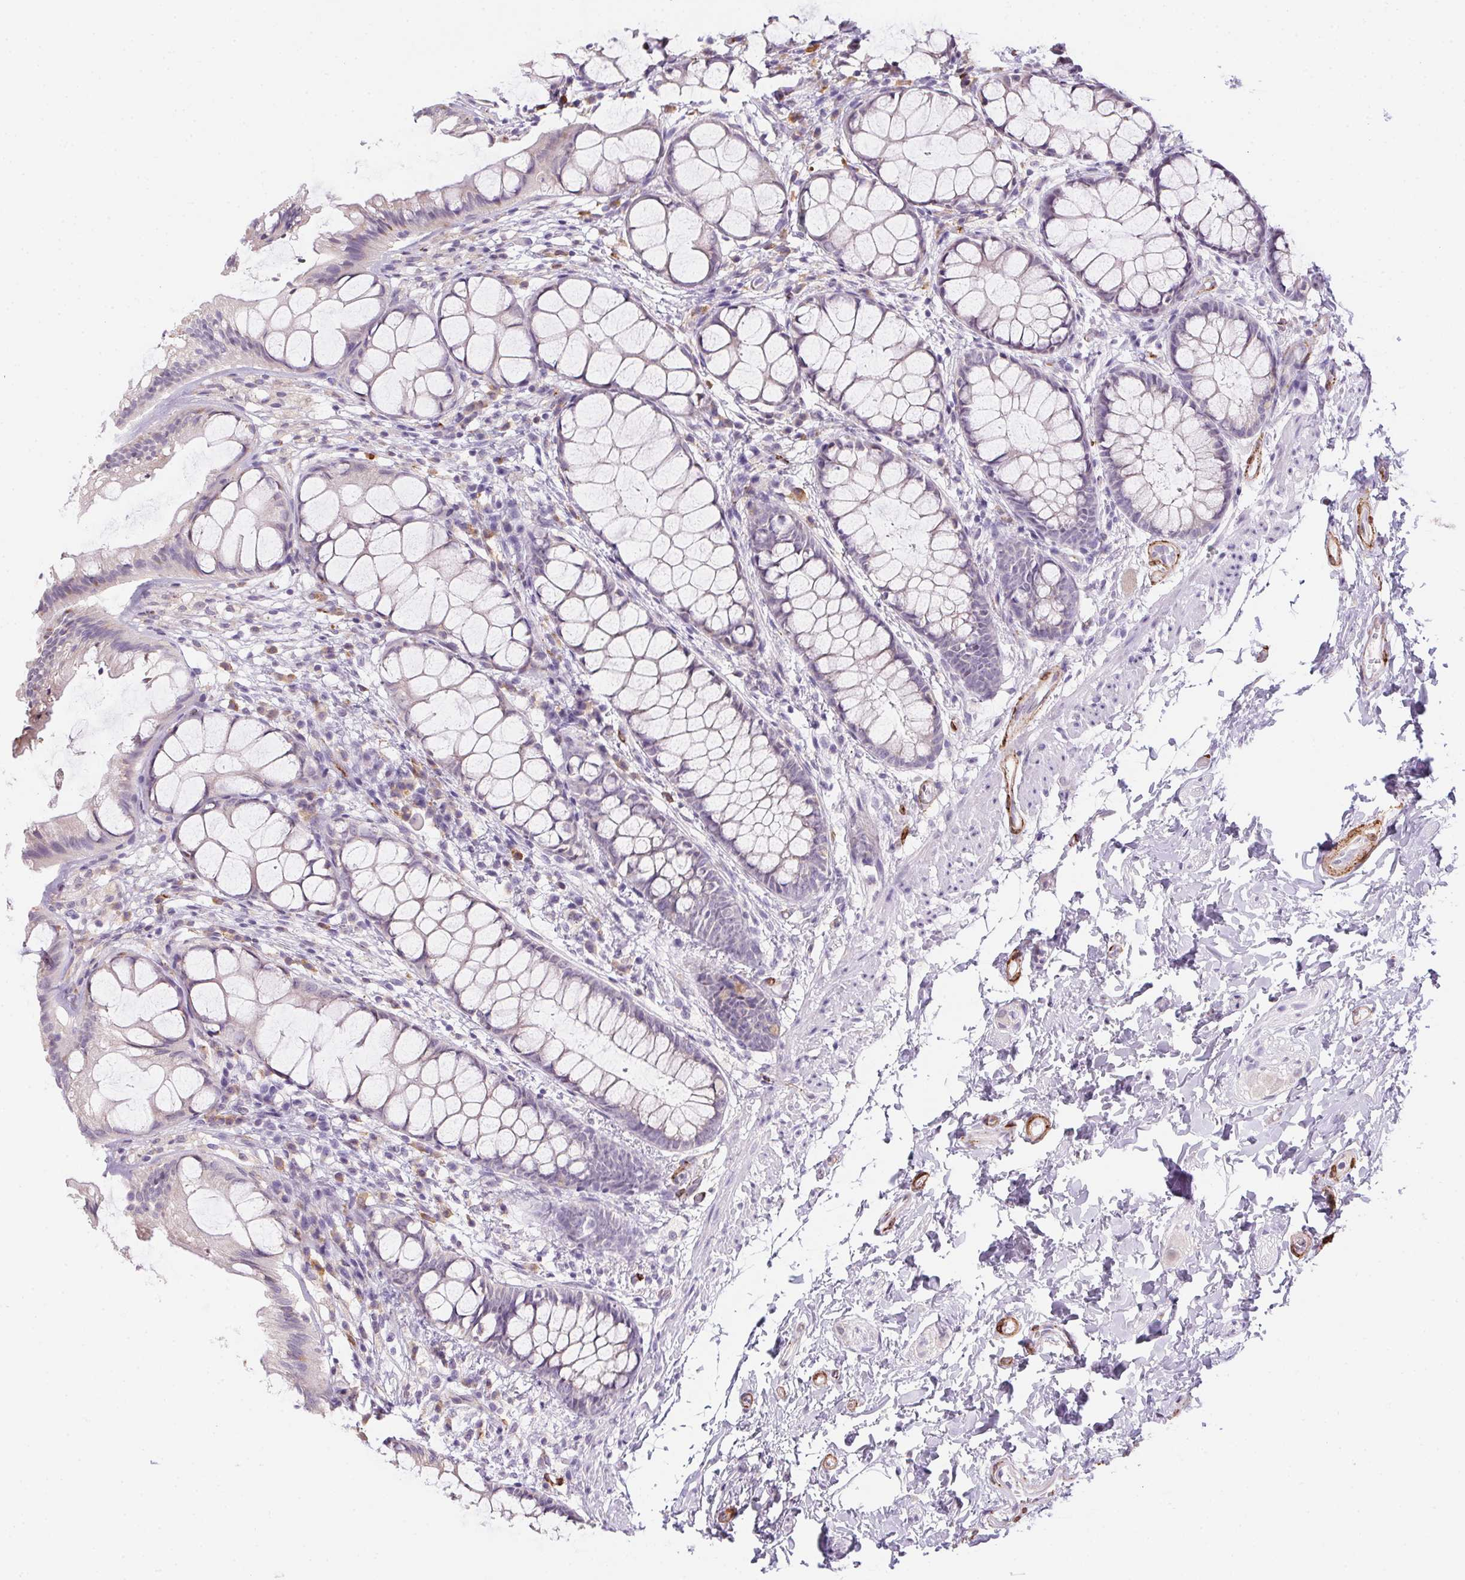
{"staining": {"intensity": "weak", "quantity": "<25%", "location": "cytoplasmic/membranous"}, "tissue": "rectum", "cell_type": "Glandular cells", "image_type": "normal", "snomed": [{"axis": "morphology", "description": "Normal tissue, NOS"}, {"axis": "topography", "description": "Rectum"}], "caption": "This is an immunohistochemistry (IHC) photomicrograph of unremarkable rectum. There is no staining in glandular cells.", "gene": "HRC", "patient": {"sex": "female", "age": 62}}